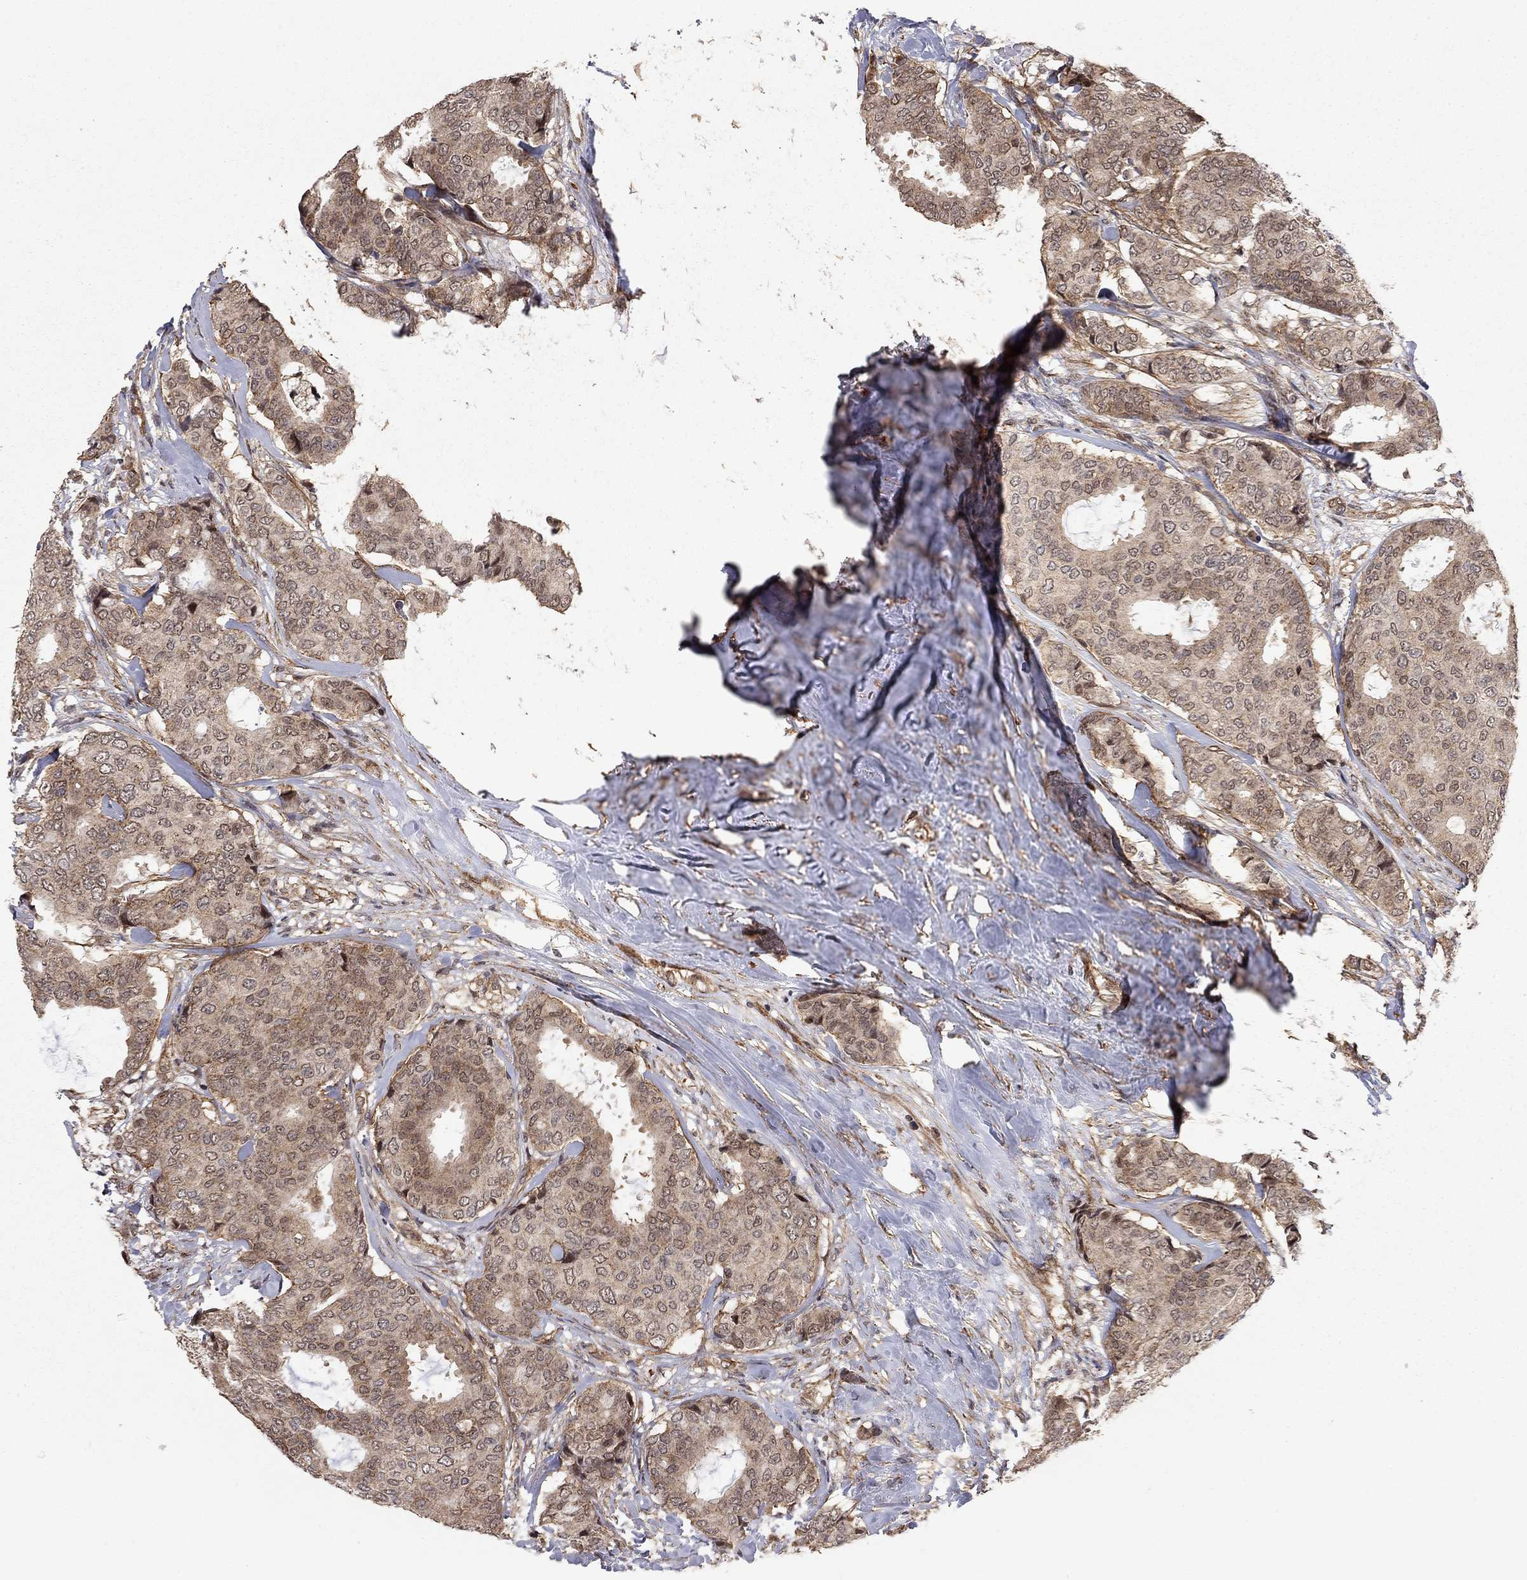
{"staining": {"intensity": "moderate", "quantity": "25%-75%", "location": "cytoplasmic/membranous"}, "tissue": "breast cancer", "cell_type": "Tumor cells", "image_type": "cancer", "snomed": [{"axis": "morphology", "description": "Duct carcinoma"}, {"axis": "topography", "description": "Breast"}], "caption": "Human breast infiltrating ductal carcinoma stained with a protein marker shows moderate staining in tumor cells.", "gene": "TDP1", "patient": {"sex": "female", "age": 75}}